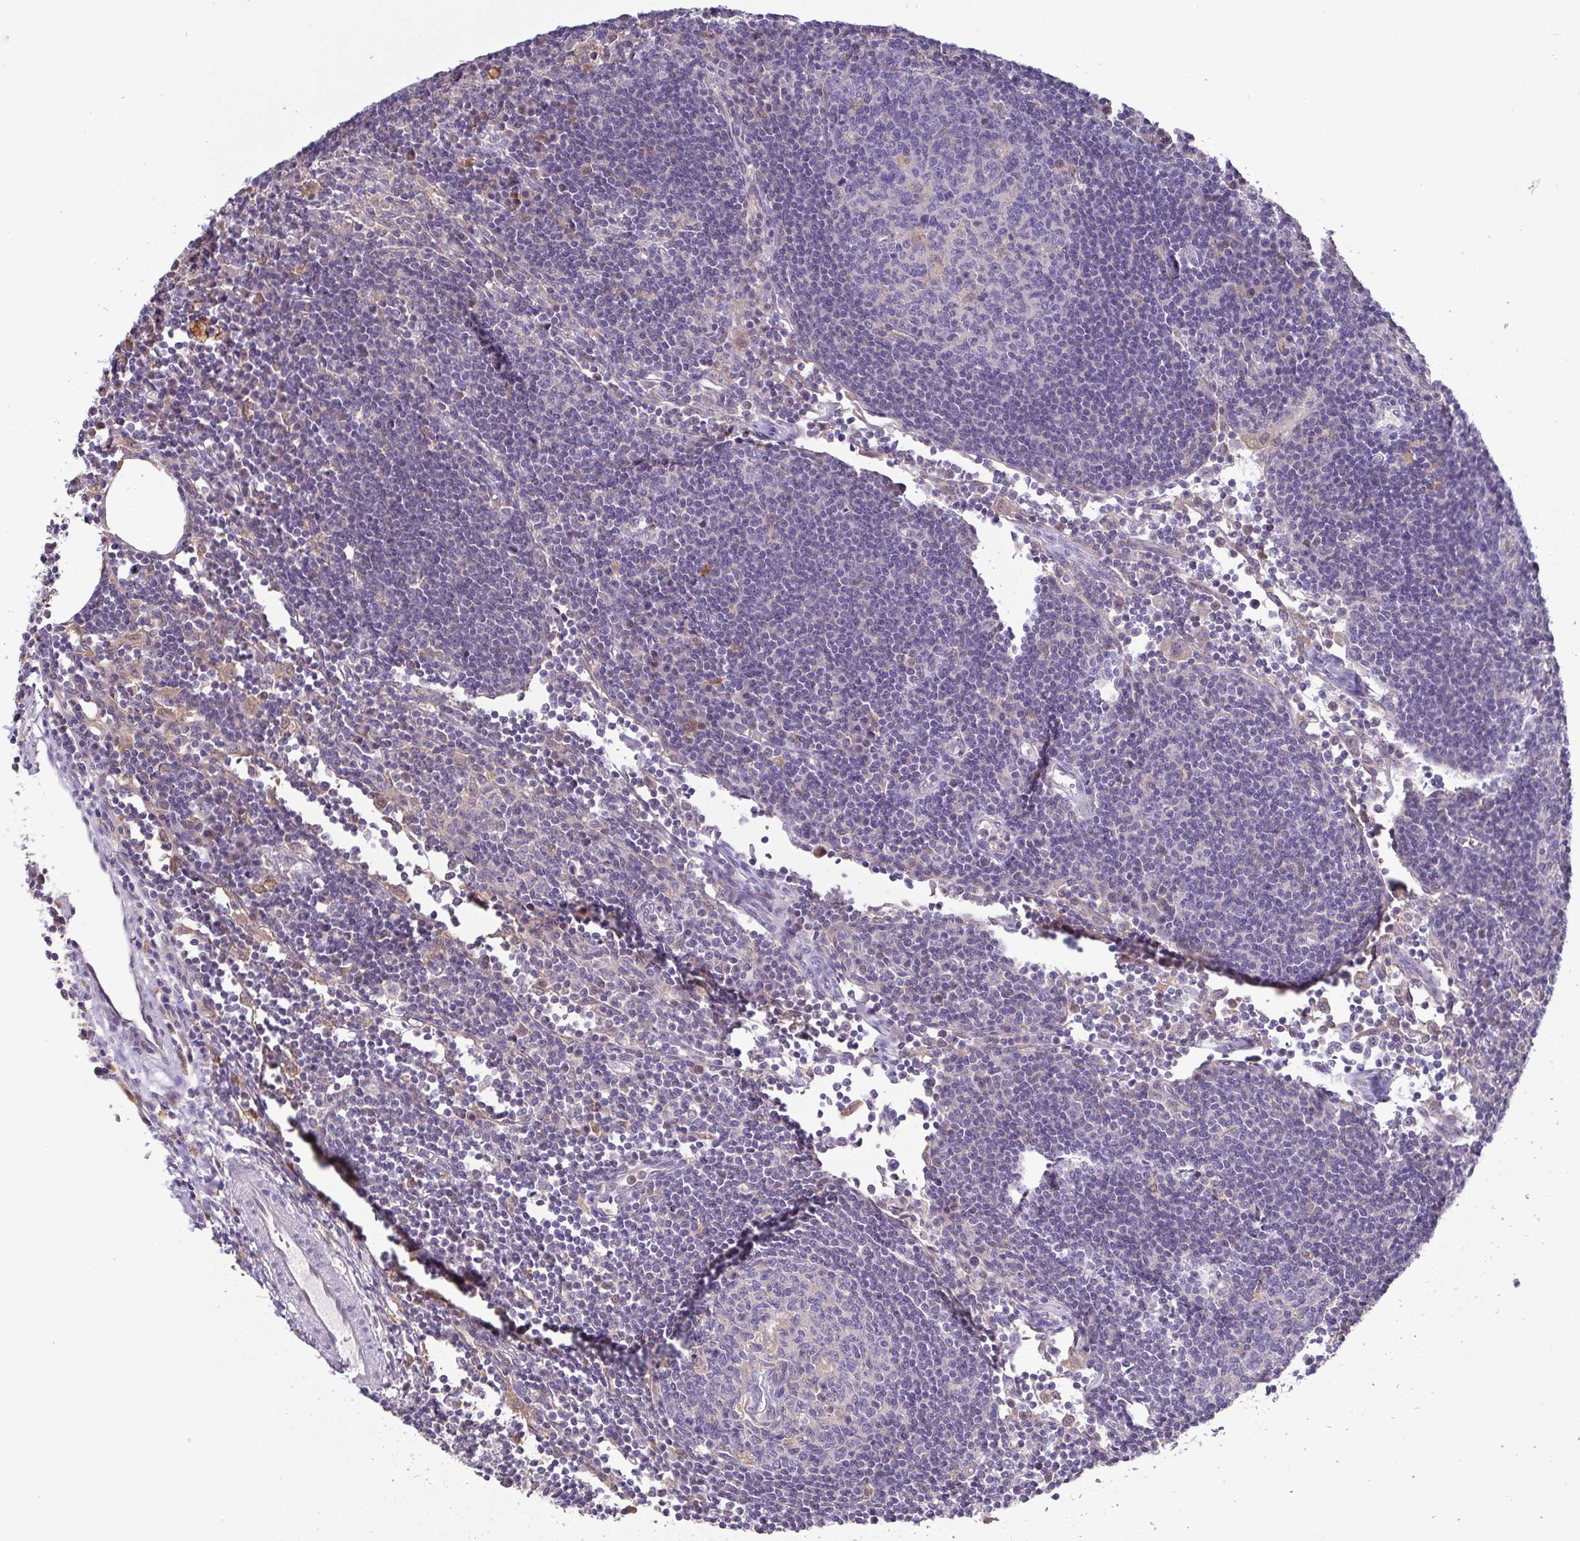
{"staining": {"intensity": "negative", "quantity": "none", "location": "none"}, "tissue": "lymph node", "cell_type": "Germinal center cells", "image_type": "normal", "snomed": [{"axis": "morphology", "description": "Normal tissue, NOS"}, {"axis": "topography", "description": "Lymph node"}], "caption": "The micrograph demonstrates no staining of germinal center cells in normal lymph node. (DAB (3,3'-diaminobenzidine) immunohistochemistry, high magnification).", "gene": "IDH1", "patient": {"sex": "male", "age": 67}}